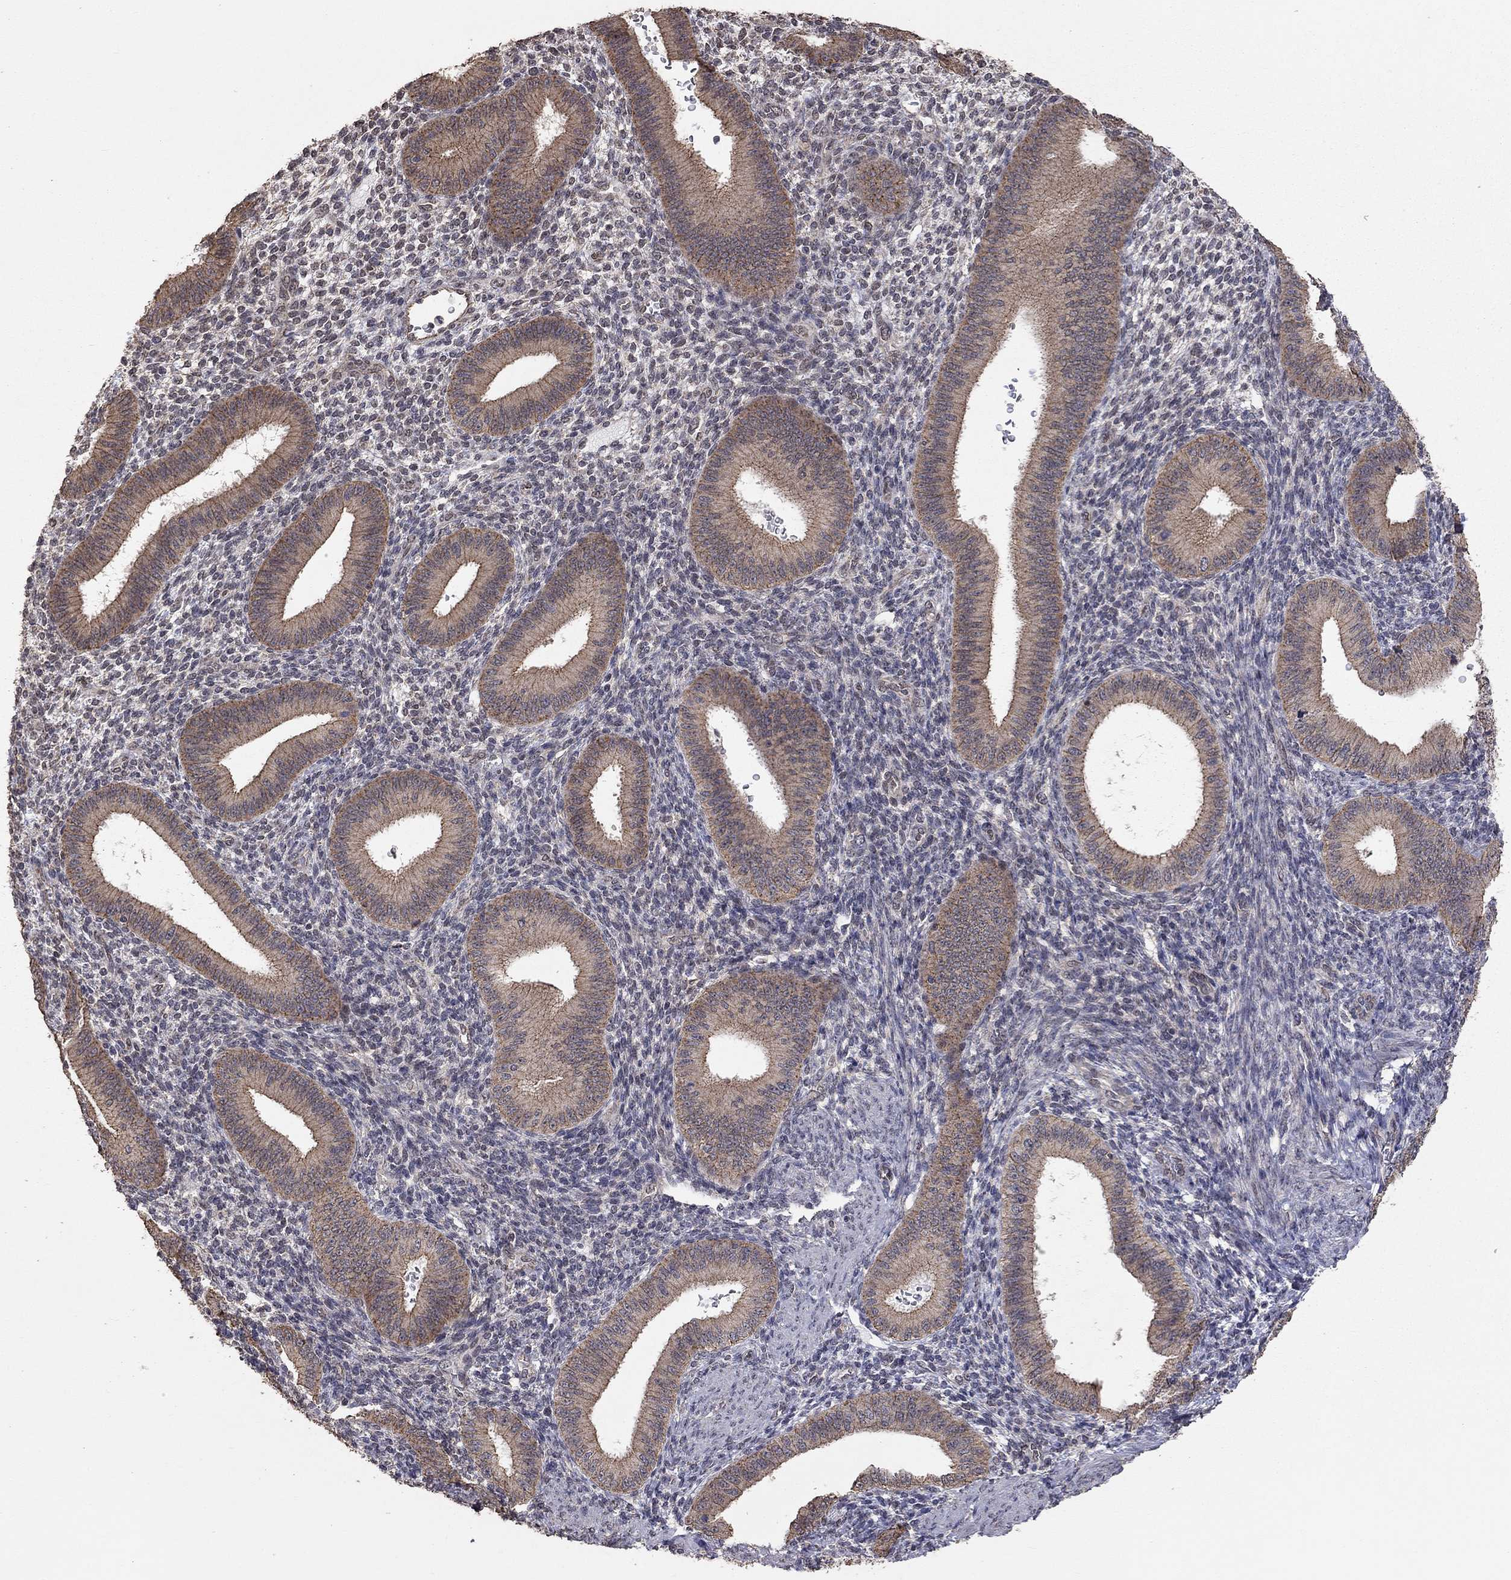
{"staining": {"intensity": "negative", "quantity": "none", "location": "none"}, "tissue": "endometrium", "cell_type": "Cells in endometrial stroma", "image_type": "normal", "snomed": [{"axis": "morphology", "description": "Normal tissue, NOS"}, {"axis": "topography", "description": "Endometrium"}], "caption": "Cells in endometrial stroma show no significant protein expression in normal endometrium. (Stains: DAB (3,3'-diaminobenzidine) immunohistochemistry (IHC) with hematoxylin counter stain, Microscopy: brightfield microscopy at high magnification).", "gene": "ANKRA2", "patient": {"sex": "female", "age": 39}}